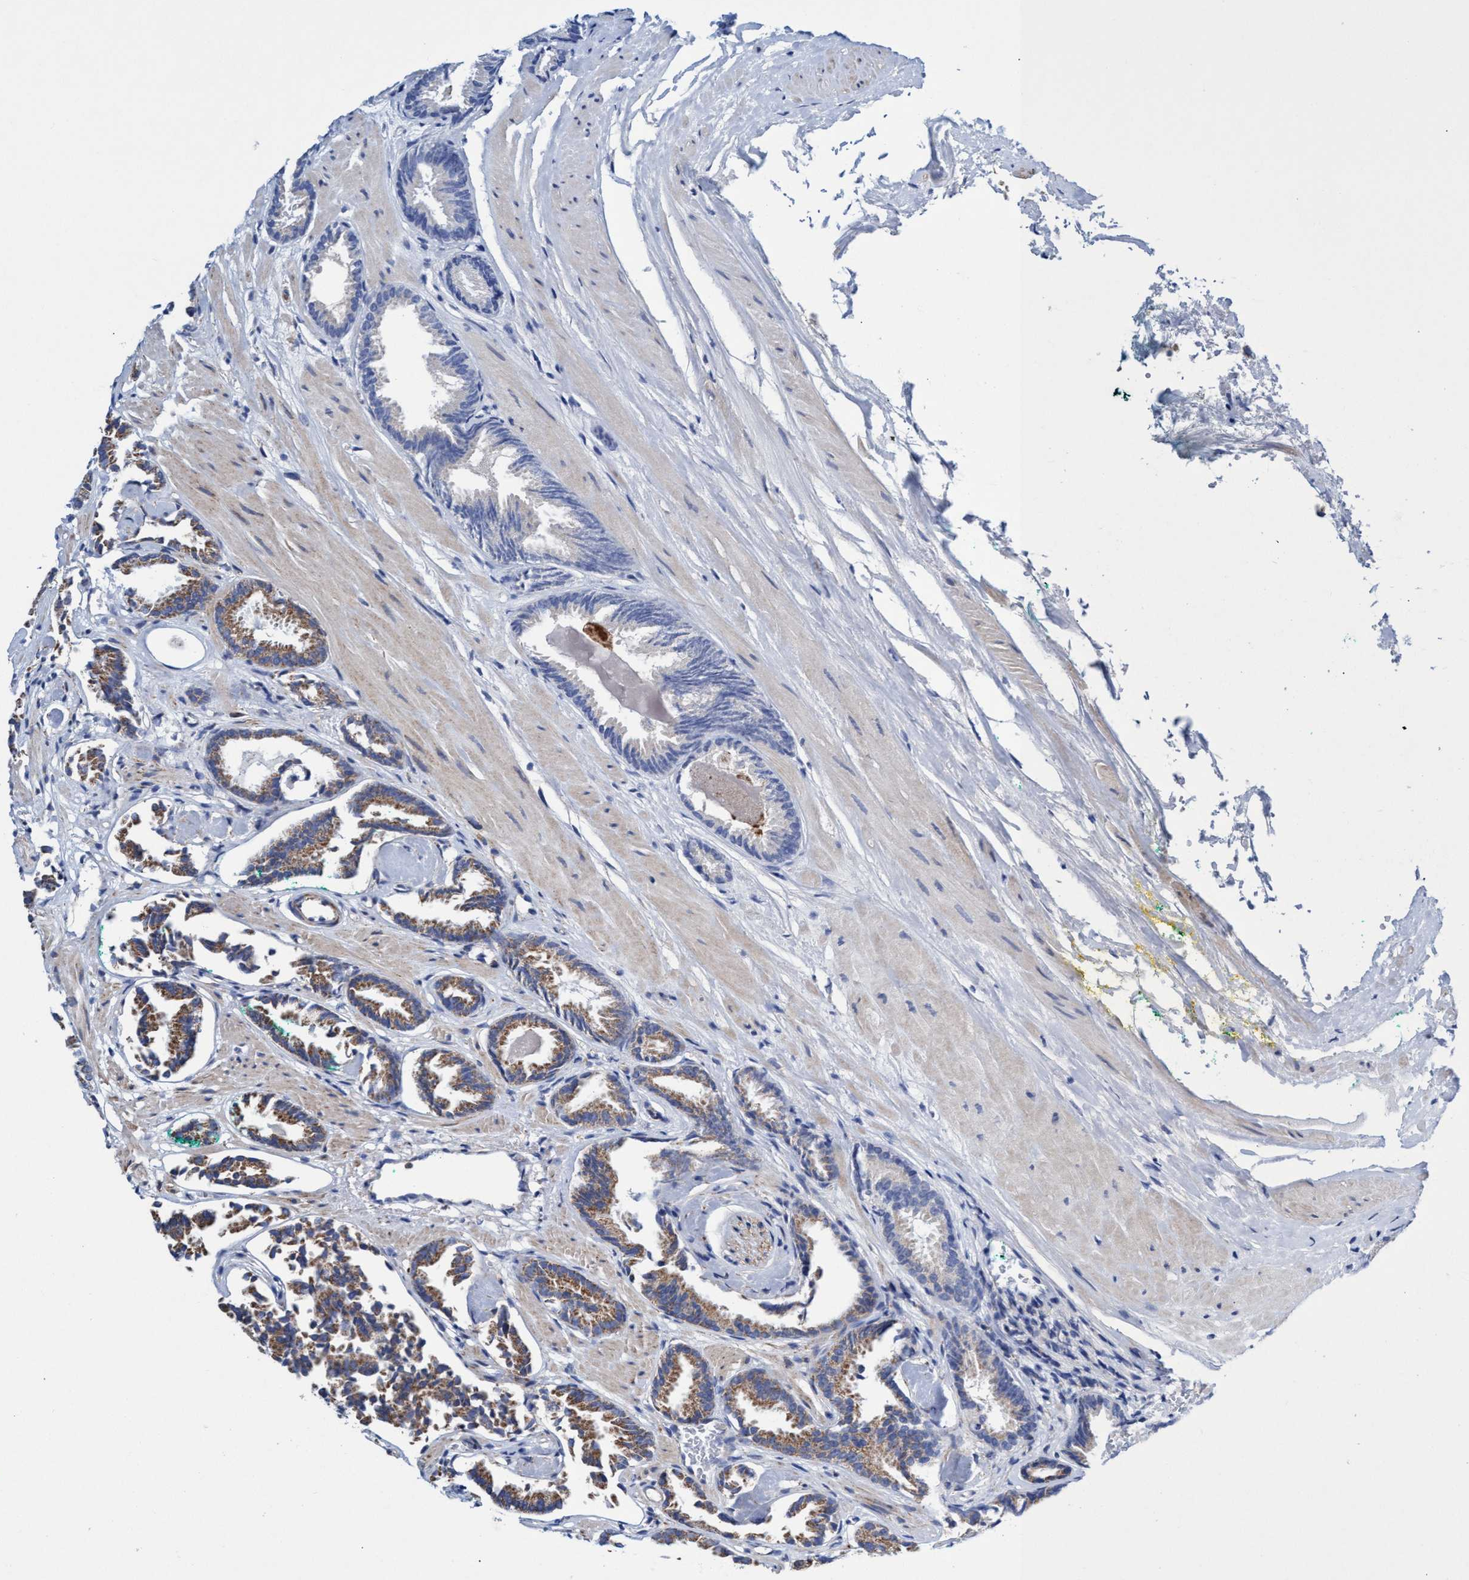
{"staining": {"intensity": "moderate", "quantity": "25%-75%", "location": "cytoplasmic/membranous"}, "tissue": "prostate cancer", "cell_type": "Tumor cells", "image_type": "cancer", "snomed": [{"axis": "morphology", "description": "Adenocarcinoma, Low grade"}, {"axis": "topography", "description": "Prostate"}], "caption": "An immunohistochemistry histopathology image of neoplastic tissue is shown. Protein staining in brown labels moderate cytoplasmic/membranous positivity in adenocarcinoma (low-grade) (prostate) within tumor cells.", "gene": "ZNF750", "patient": {"sex": "male", "age": 51}}